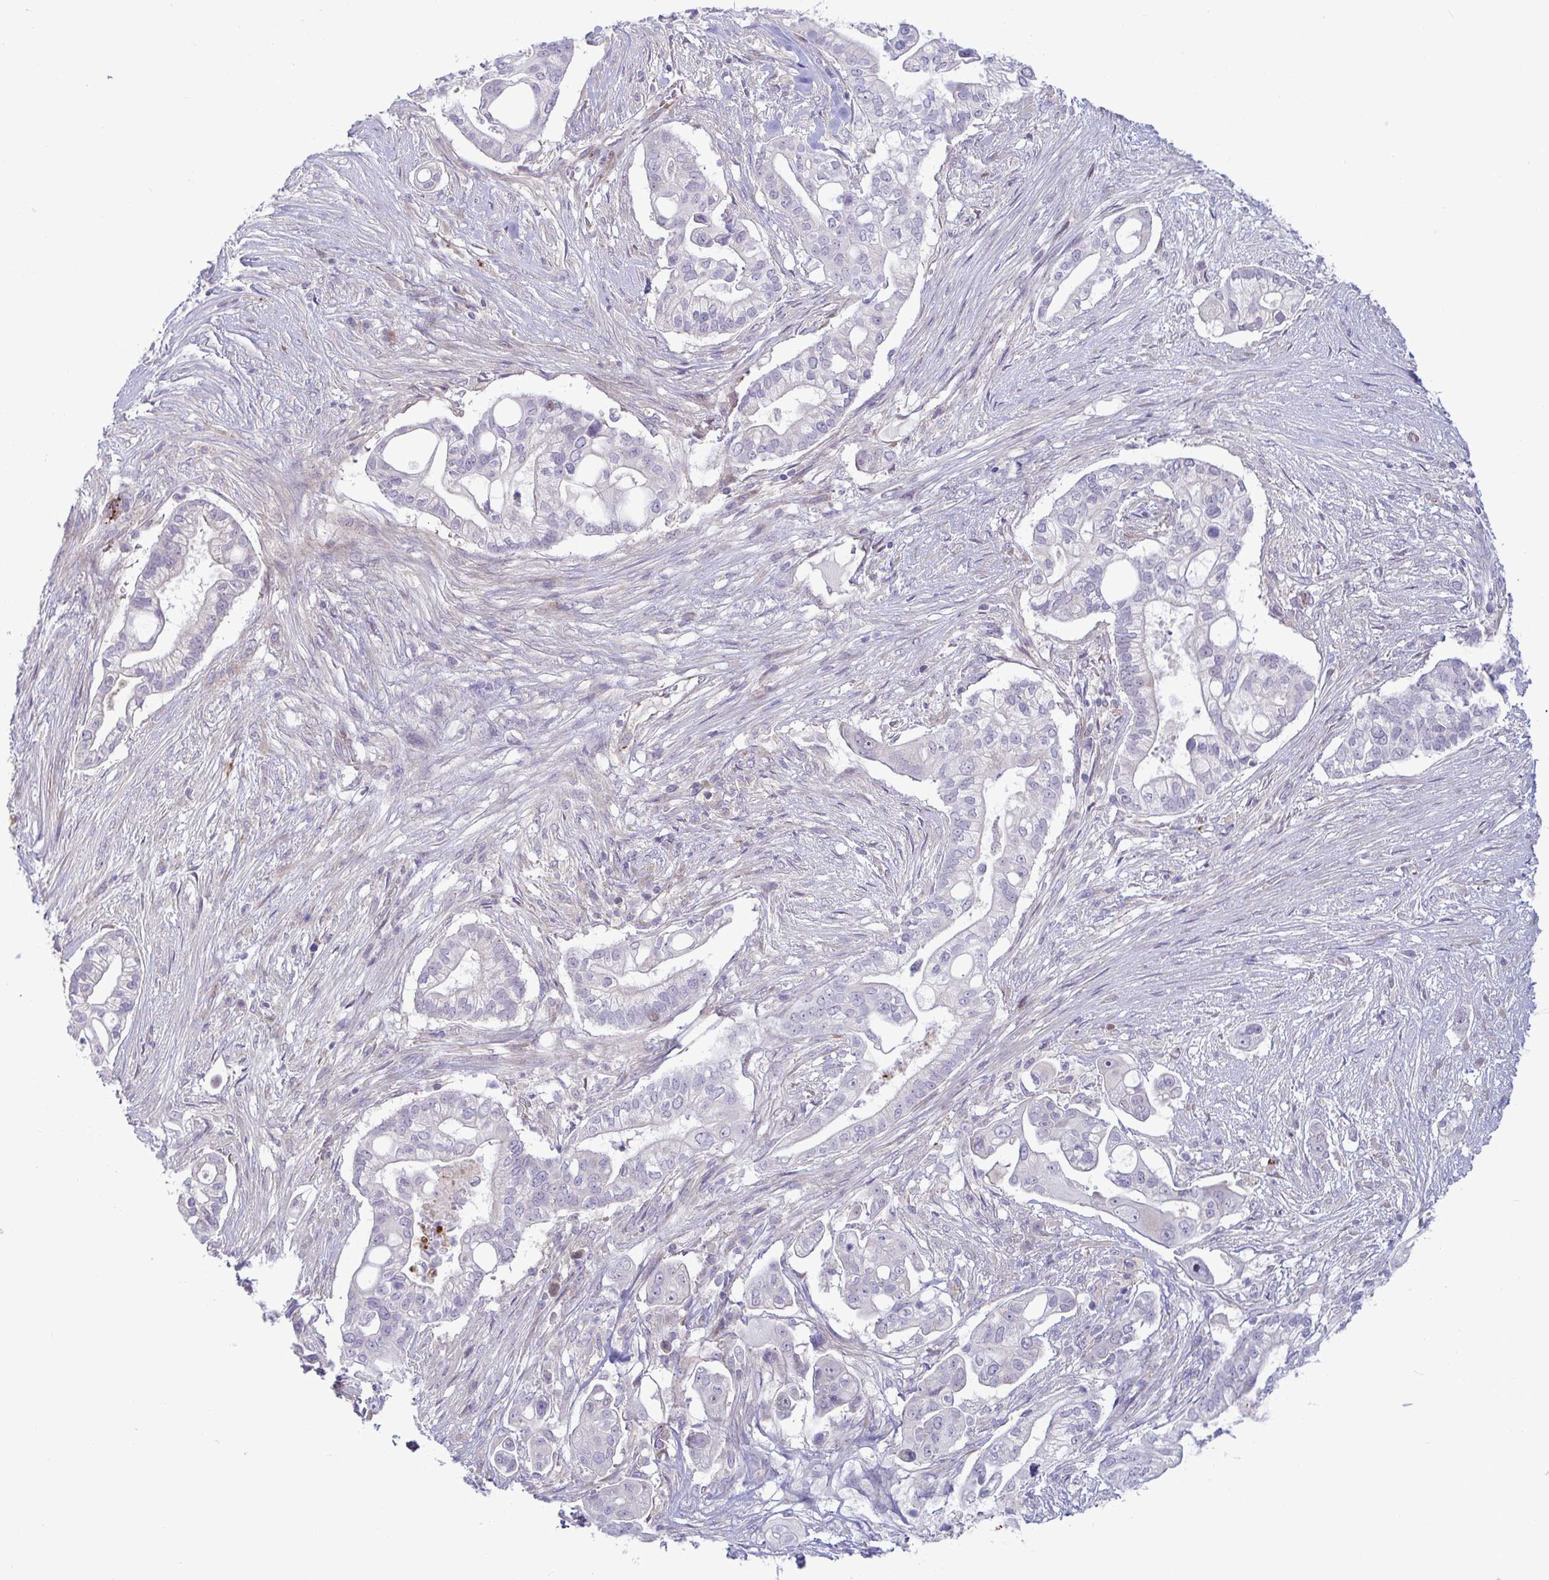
{"staining": {"intensity": "negative", "quantity": "none", "location": "none"}, "tissue": "pancreatic cancer", "cell_type": "Tumor cells", "image_type": "cancer", "snomed": [{"axis": "morphology", "description": "Adenocarcinoma, NOS"}, {"axis": "topography", "description": "Pancreas"}], "caption": "IHC histopathology image of neoplastic tissue: human pancreatic cancer stained with DAB (3,3'-diaminobenzidine) shows no significant protein staining in tumor cells.", "gene": "IL37", "patient": {"sex": "female", "age": 69}}